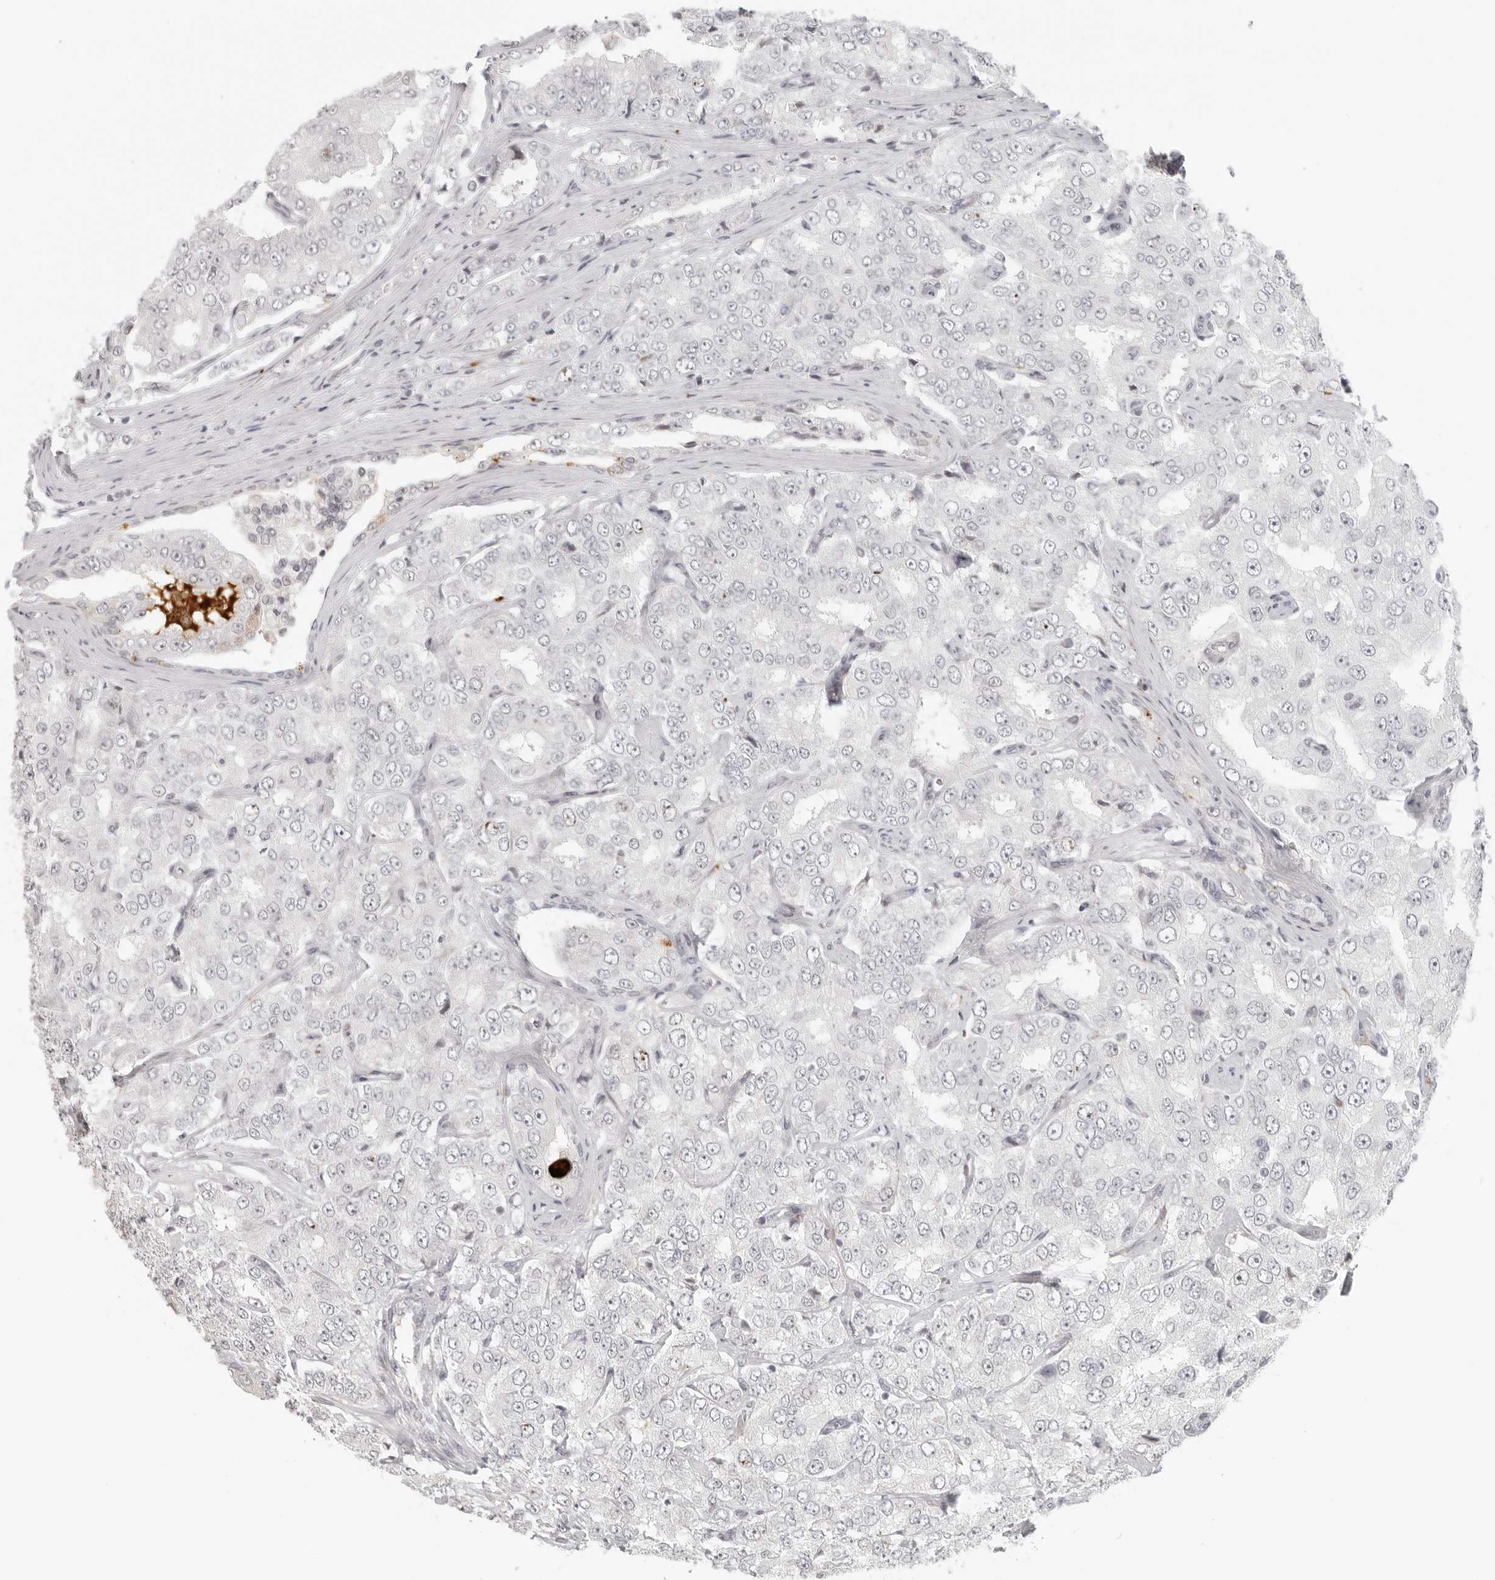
{"staining": {"intensity": "weak", "quantity": "<25%", "location": "nuclear"}, "tissue": "prostate cancer", "cell_type": "Tumor cells", "image_type": "cancer", "snomed": [{"axis": "morphology", "description": "Adenocarcinoma, High grade"}, {"axis": "topography", "description": "Prostate"}], "caption": "This photomicrograph is of high-grade adenocarcinoma (prostate) stained with IHC to label a protein in brown with the nuclei are counter-stained blue. There is no positivity in tumor cells.", "gene": "ZNF678", "patient": {"sex": "male", "age": 58}}